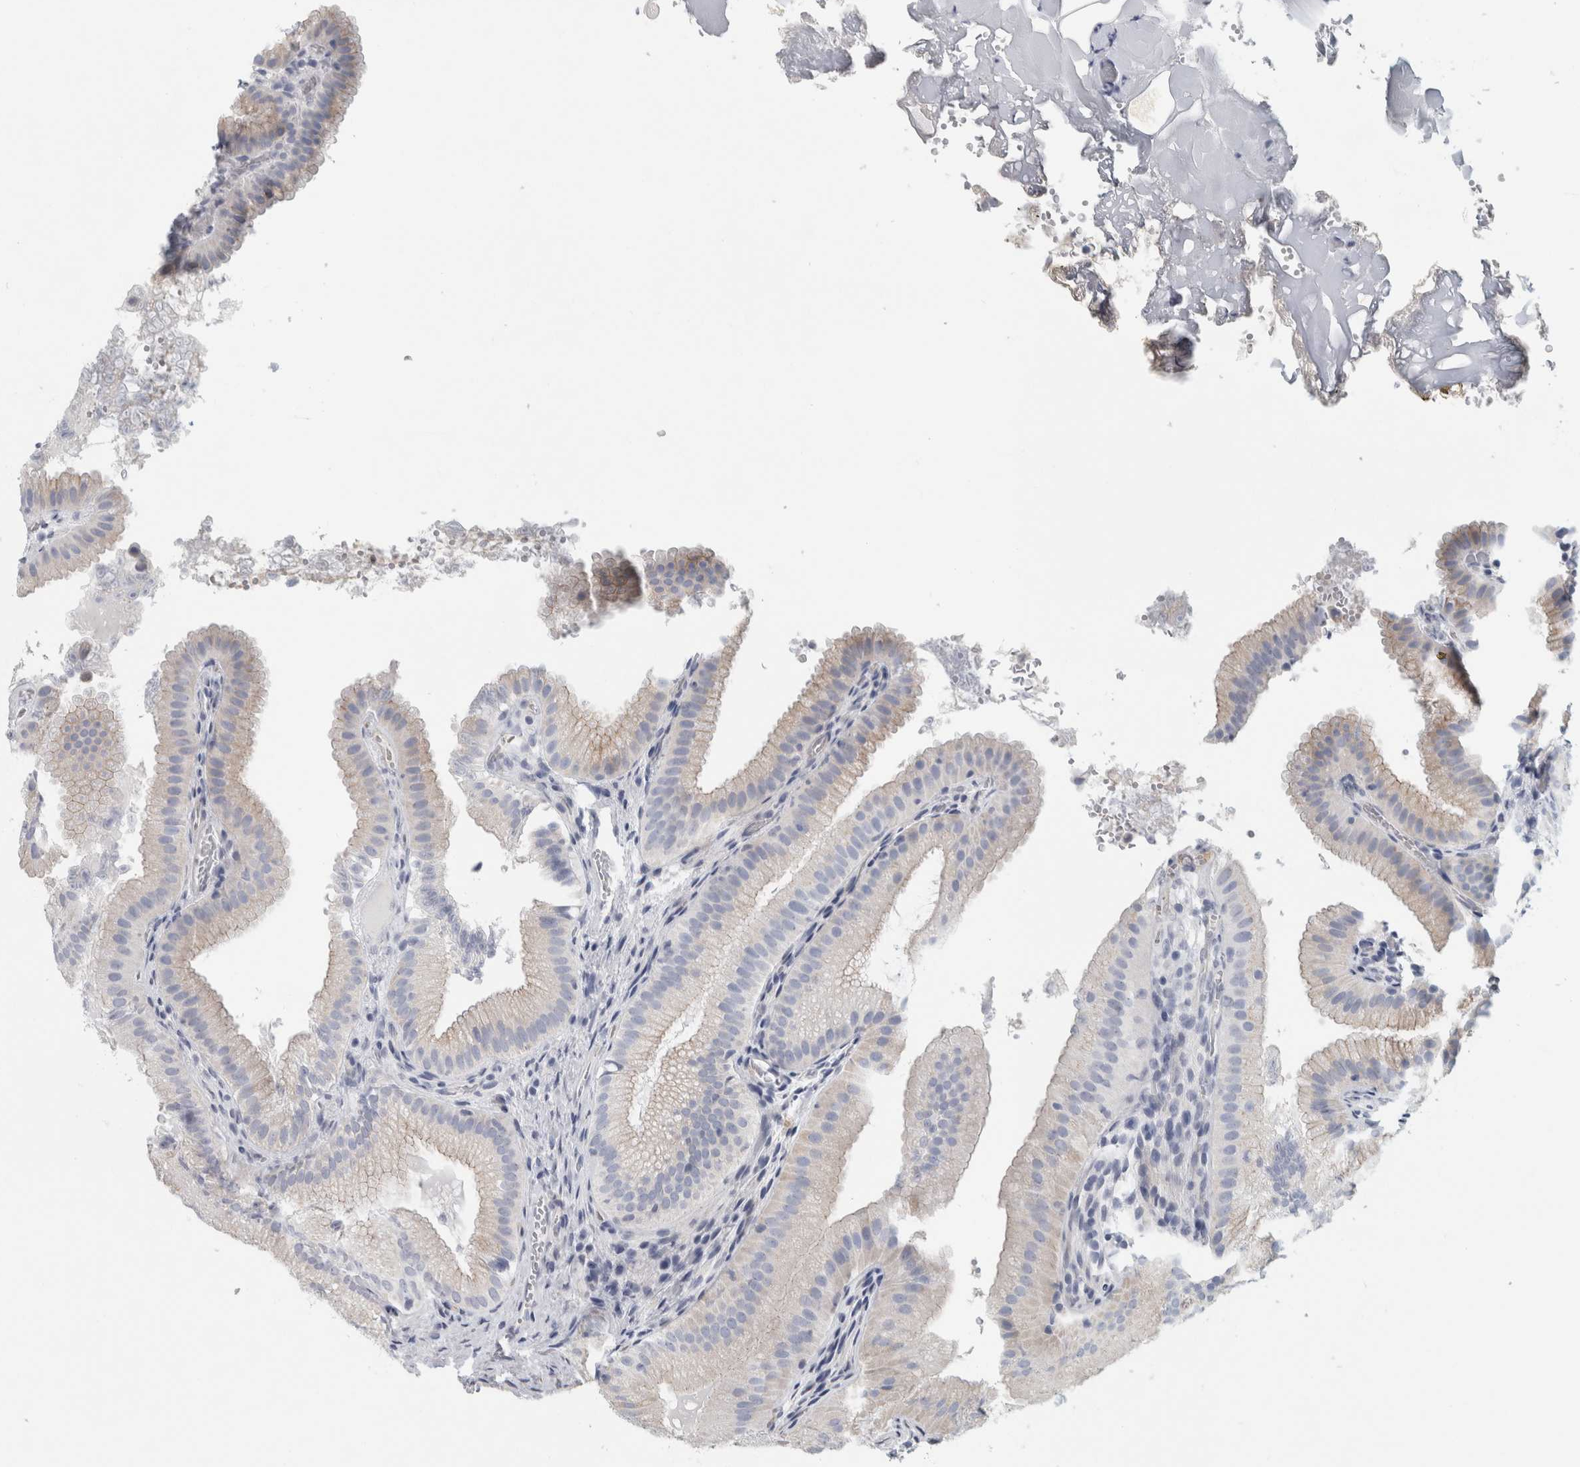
{"staining": {"intensity": "weak", "quantity": "<25%", "location": "cytoplasmic/membranous"}, "tissue": "gallbladder", "cell_type": "Glandular cells", "image_type": "normal", "snomed": [{"axis": "morphology", "description": "Normal tissue, NOS"}, {"axis": "topography", "description": "Gallbladder"}], "caption": "This is an immunohistochemistry (IHC) photomicrograph of normal gallbladder. There is no expression in glandular cells.", "gene": "B3GNT3", "patient": {"sex": "female", "age": 30}}